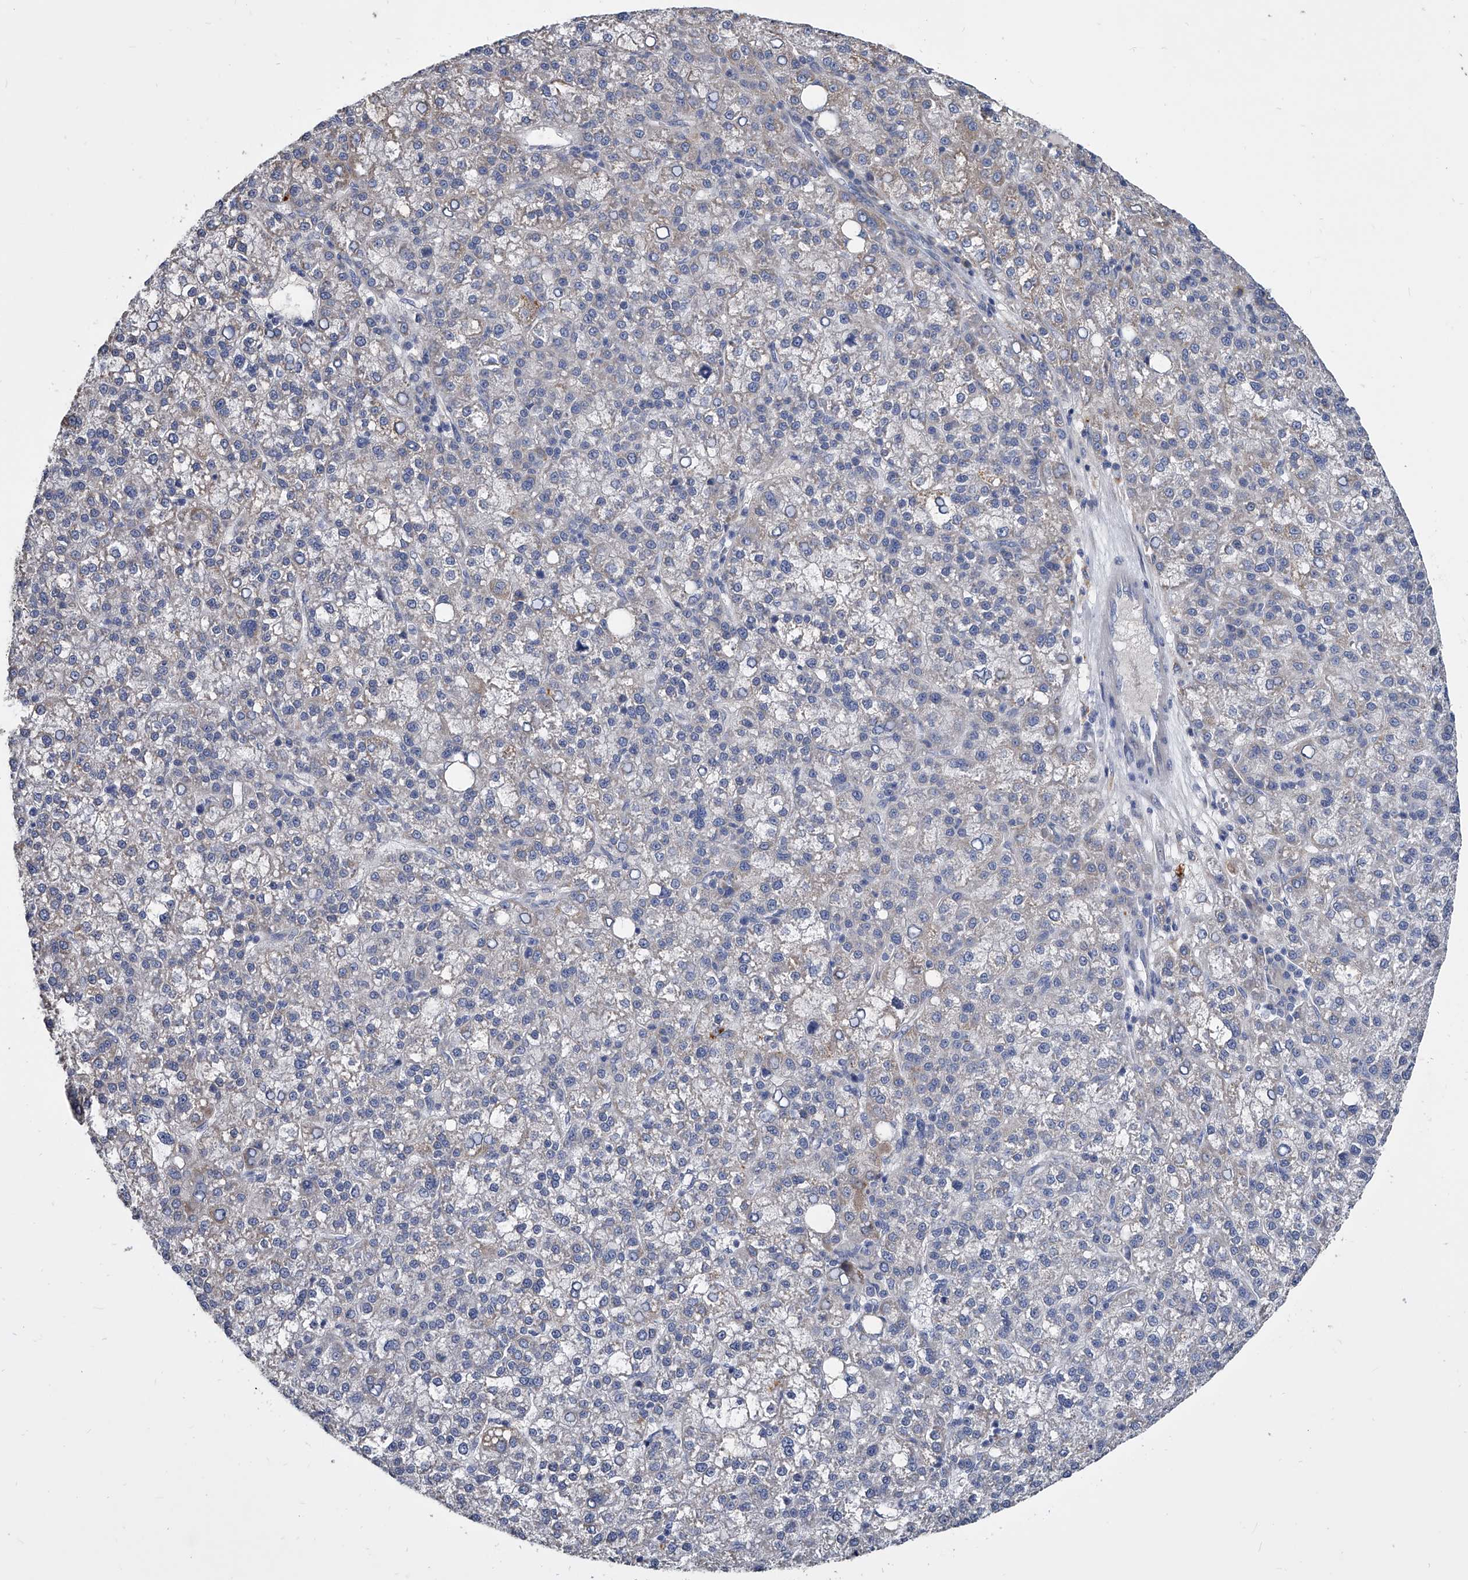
{"staining": {"intensity": "negative", "quantity": "none", "location": "none"}, "tissue": "liver cancer", "cell_type": "Tumor cells", "image_type": "cancer", "snomed": [{"axis": "morphology", "description": "Carcinoma, Hepatocellular, NOS"}, {"axis": "topography", "description": "Liver"}], "caption": "Immunohistochemical staining of hepatocellular carcinoma (liver) reveals no significant positivity in tumor cells. Brightfield microscopy of immunohistochemistry (IHC) stained with DAB (brown) and hematoxylin (blue), captured at high magnification.", "gene": "SPP1", "patient": {"sex": "female", "age": 58}}